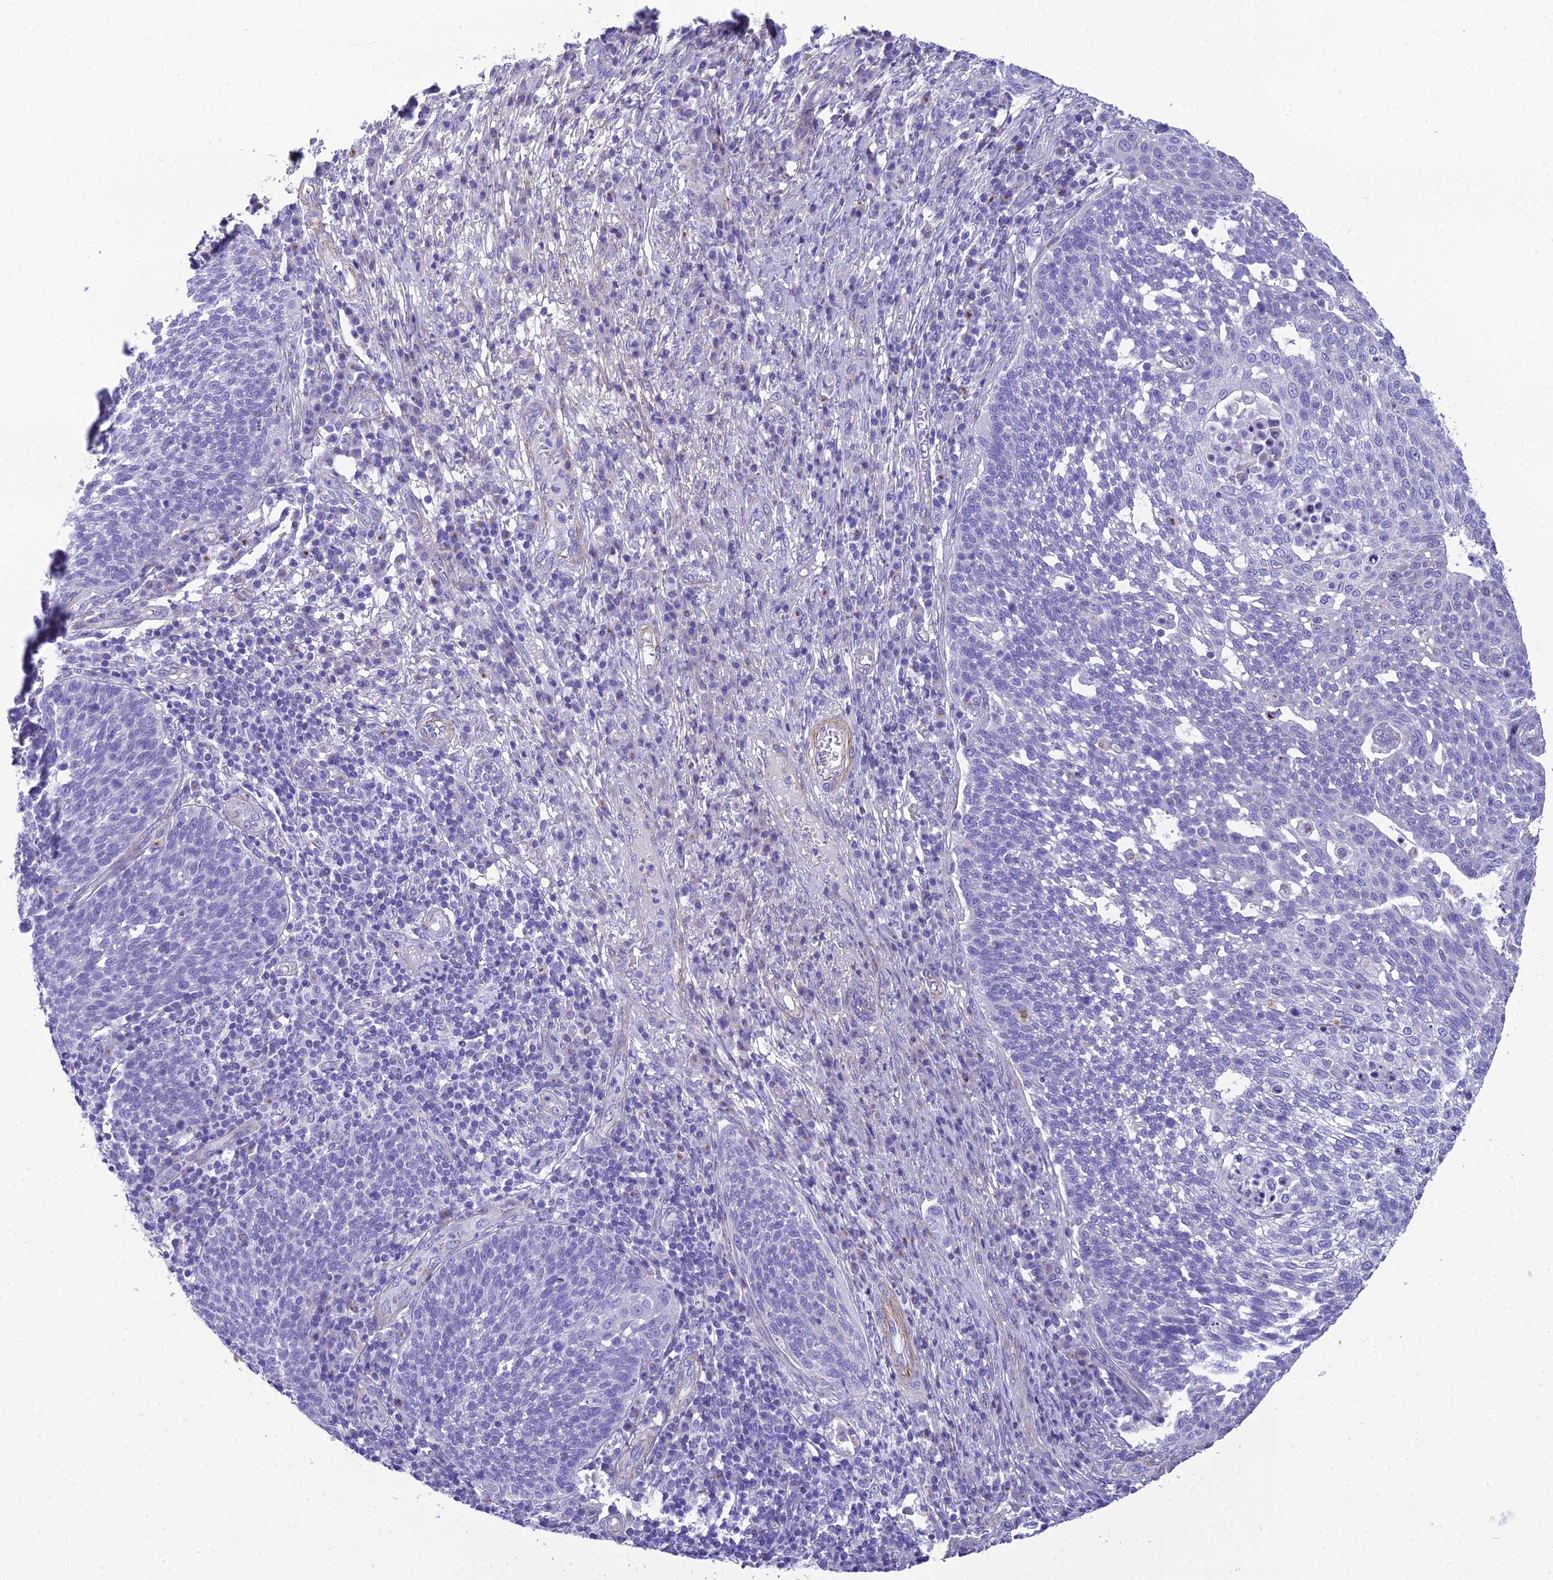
{"staining": {"intensity": "negative", "quantity": "none", "location": "none"}, "tissue": "cervical cancer", "cell_type": "Tumor cells", "image_type": "cancer", "snomed": [{"axis": "morphology", "description": "Squamous cell carcinoma, NOS"}, {"axis": "topography", "description": "Cervix"}], "caption": "Immunohistochemistry image of cervical cancer (squamous cell carcinoma) stained for a protein (brown), which reveals no positivity in tumor cells. (Stains: DAB (3,3'-diaminobenzidine) immunohistochemistry (IHC) with hematoxylin counter stain, Microscopy: brightfield microscopy at high magnification).", "gene": "GFRA1", "patient": {"sex": "female", "age": 34}}